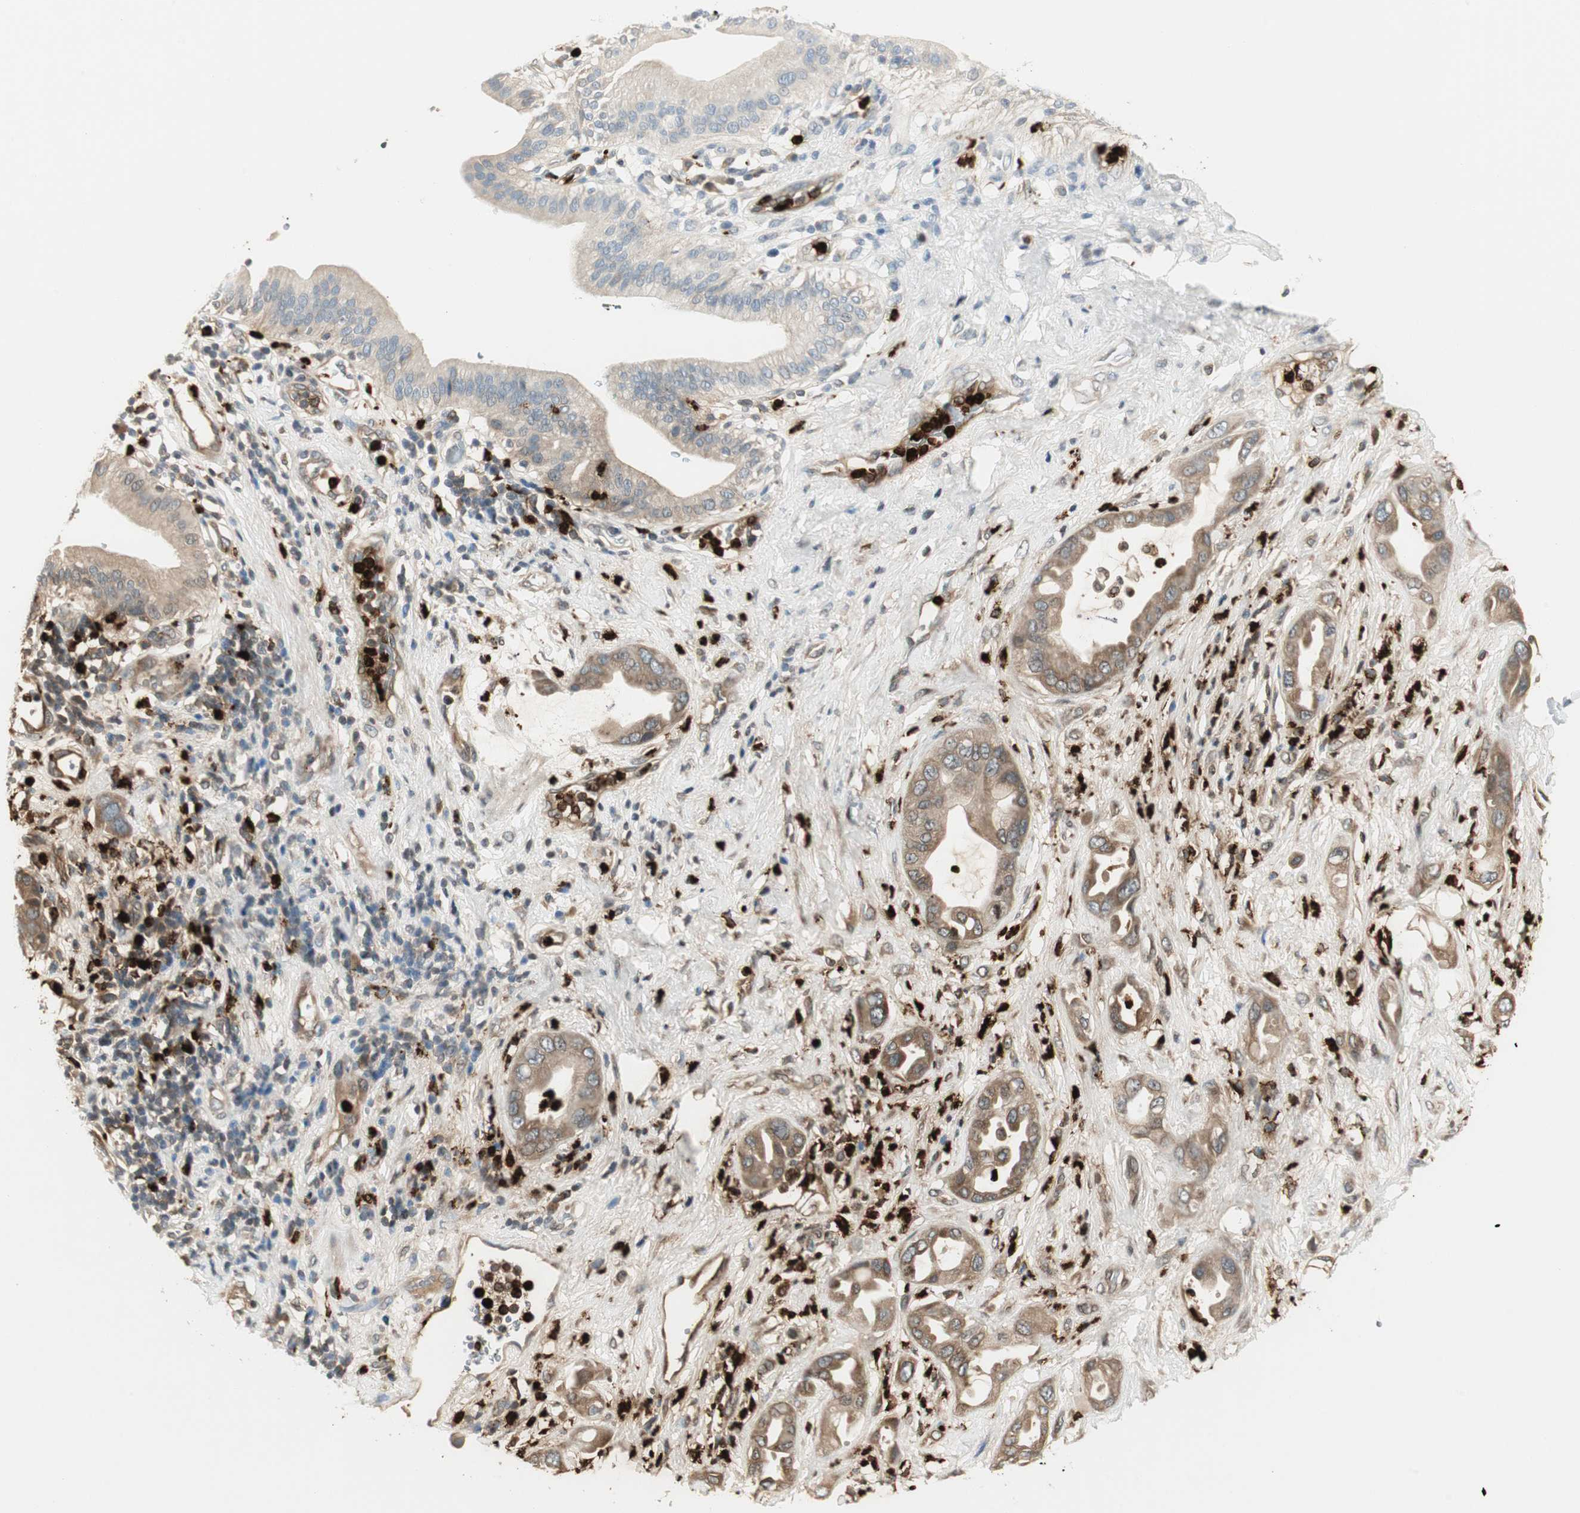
{"staining": {"intensity": "moderate", "quantity": ">75%", "location": "cytoplasmic/membranous"}, "tissue": "pancreatic cancer", "cell_type": "Tumor cells", "image_type": "cancer", "snomed": [{"axis": "morphology", "description": "Adenocarcinoma, NOS"}, {"axis": "morphology", "description": "Adenocarcinoma, metastatic, NOS"}, {"axis": "topography", "description": "Lymph node"}, {"axis": "topography", "description": "Pancreas"}, {"axis": "topography", "description": "Duodenum"}], "caption": "Immunohistochemical staining of human adenocarcinoma (pancreatic) exhibits medium levels of moderate cytoplasmic/membranous positivity in about >75% of tumor cells. (DAB (3,3'-diaminobenzidine) = brown stain, brightfield microscopy at high magnification).", "gene": "PRTN3", "patient": {"sex": "female", "age": 64}}